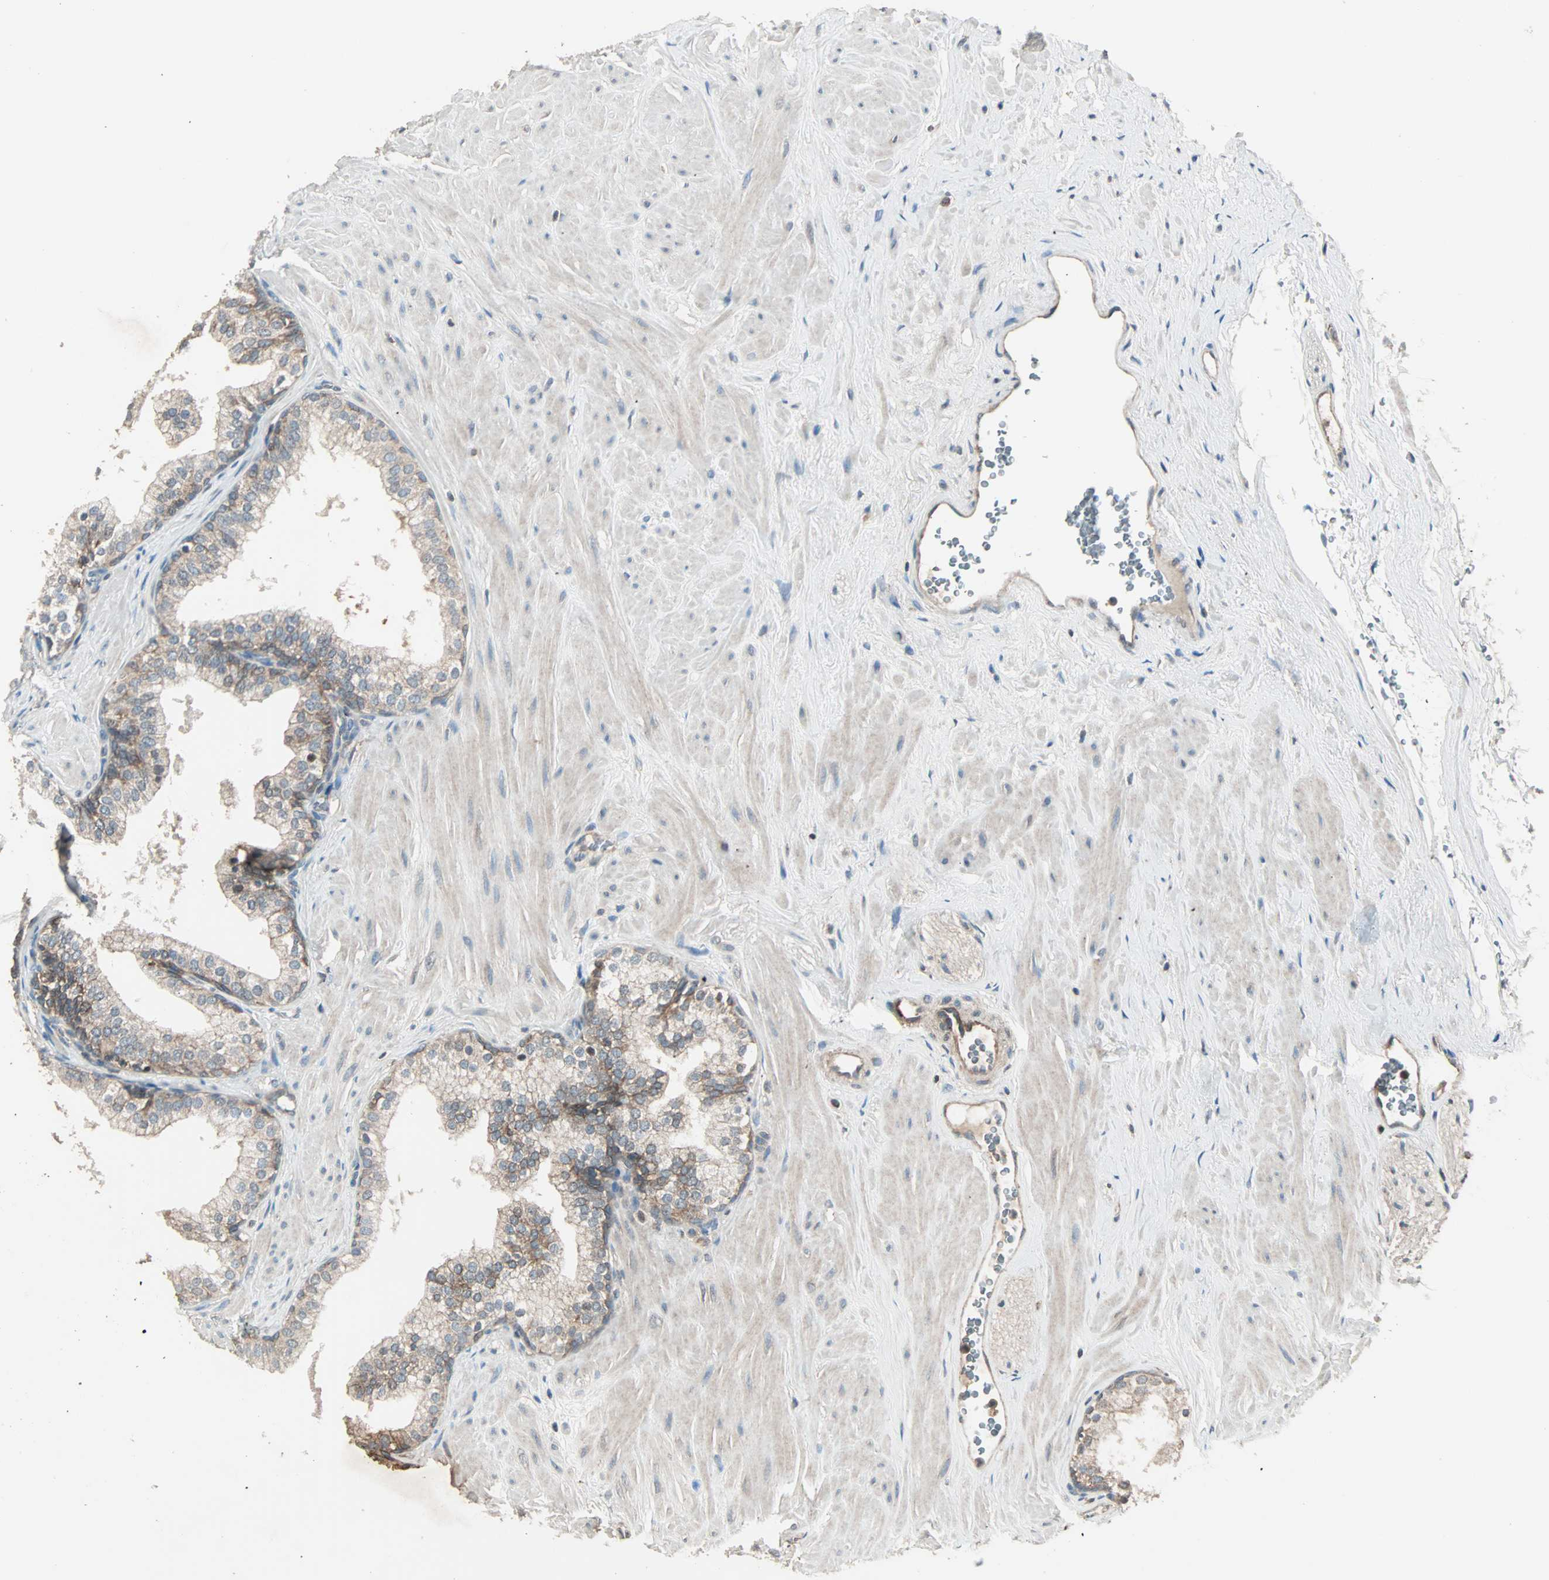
{"staining": {"intensity": "weak", "quantity": "<25%", "location": "cytoplasmic/membranous"}, "tissue": "prostate", "cell_type": "Glandular cells", "image_type": "normal", "snomed": [{"axis": "morphology", "description": "Normal tissue, NOS"}, {"axis": "topography", "description": "Prostate"}], "caption": "Image shows no significant protein staining in glandular cells of normal prostate. Nuclei are stained in blue.", "gene": "MAP3K21", "patient": {"sex": "male", "age": 60}}